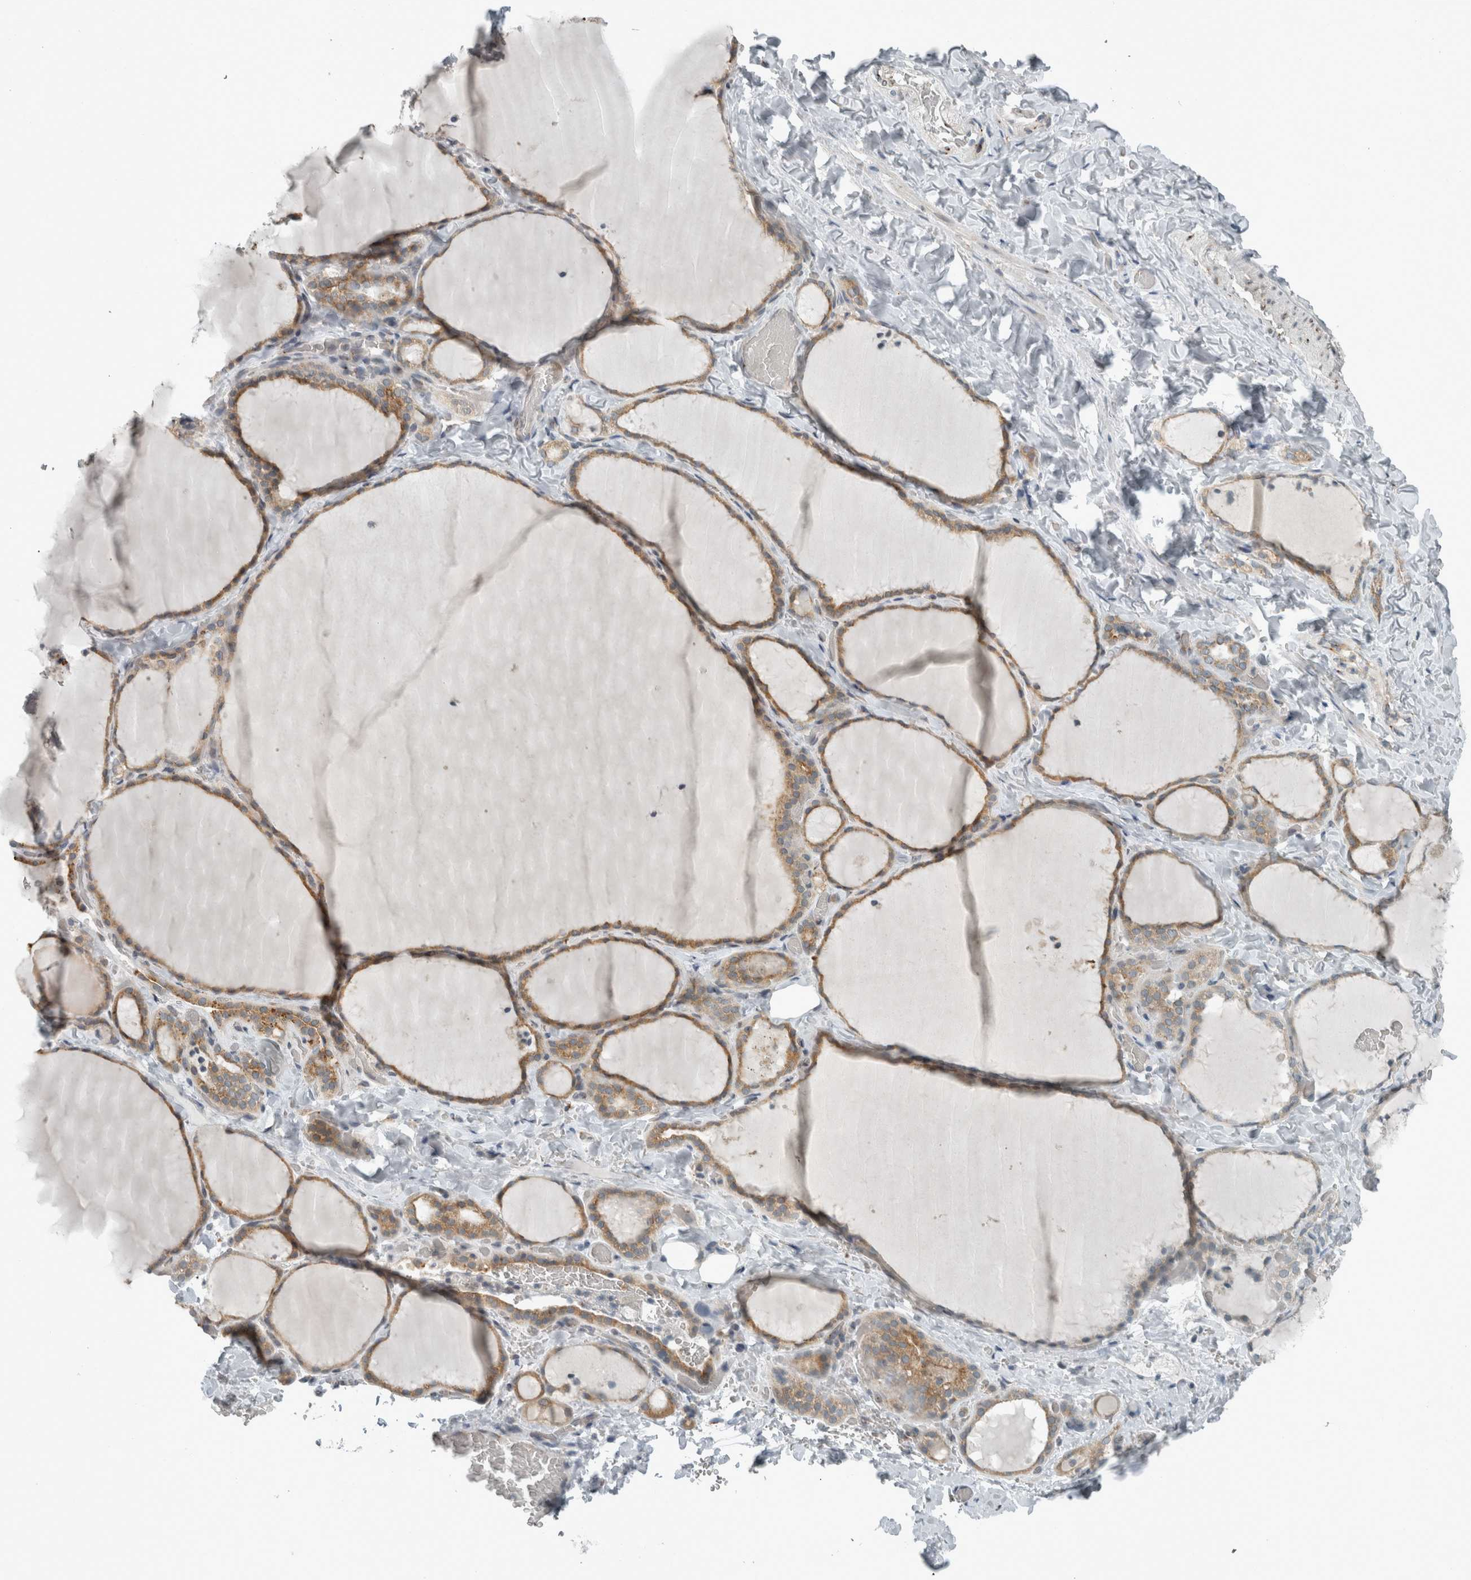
{"staining": {"intensity": "weak", "quantity": ">75%", "location": "cytoplasmic/membranous"}, "tissue": "thyroid gland", "cell_type": "Glandular cells", "image_type": "normal", "snomed": [{"axis": "morphology", "description": "Normal tissue, NOS"}, {"axis": "topography", "description": "Thyroid gland"}], "caption": "Thyroid gland stained with DAB (3,3'-diaminobenzidine) IHC exhibits low levels of weak cytoplasmic/membranous expression in approximately >75% of glandular cells. (brown staining indicates protein expression, while blue staining denotes nuclei).", "gene": "KIF1C", "patient": {"sex": "female", "age": 22}}